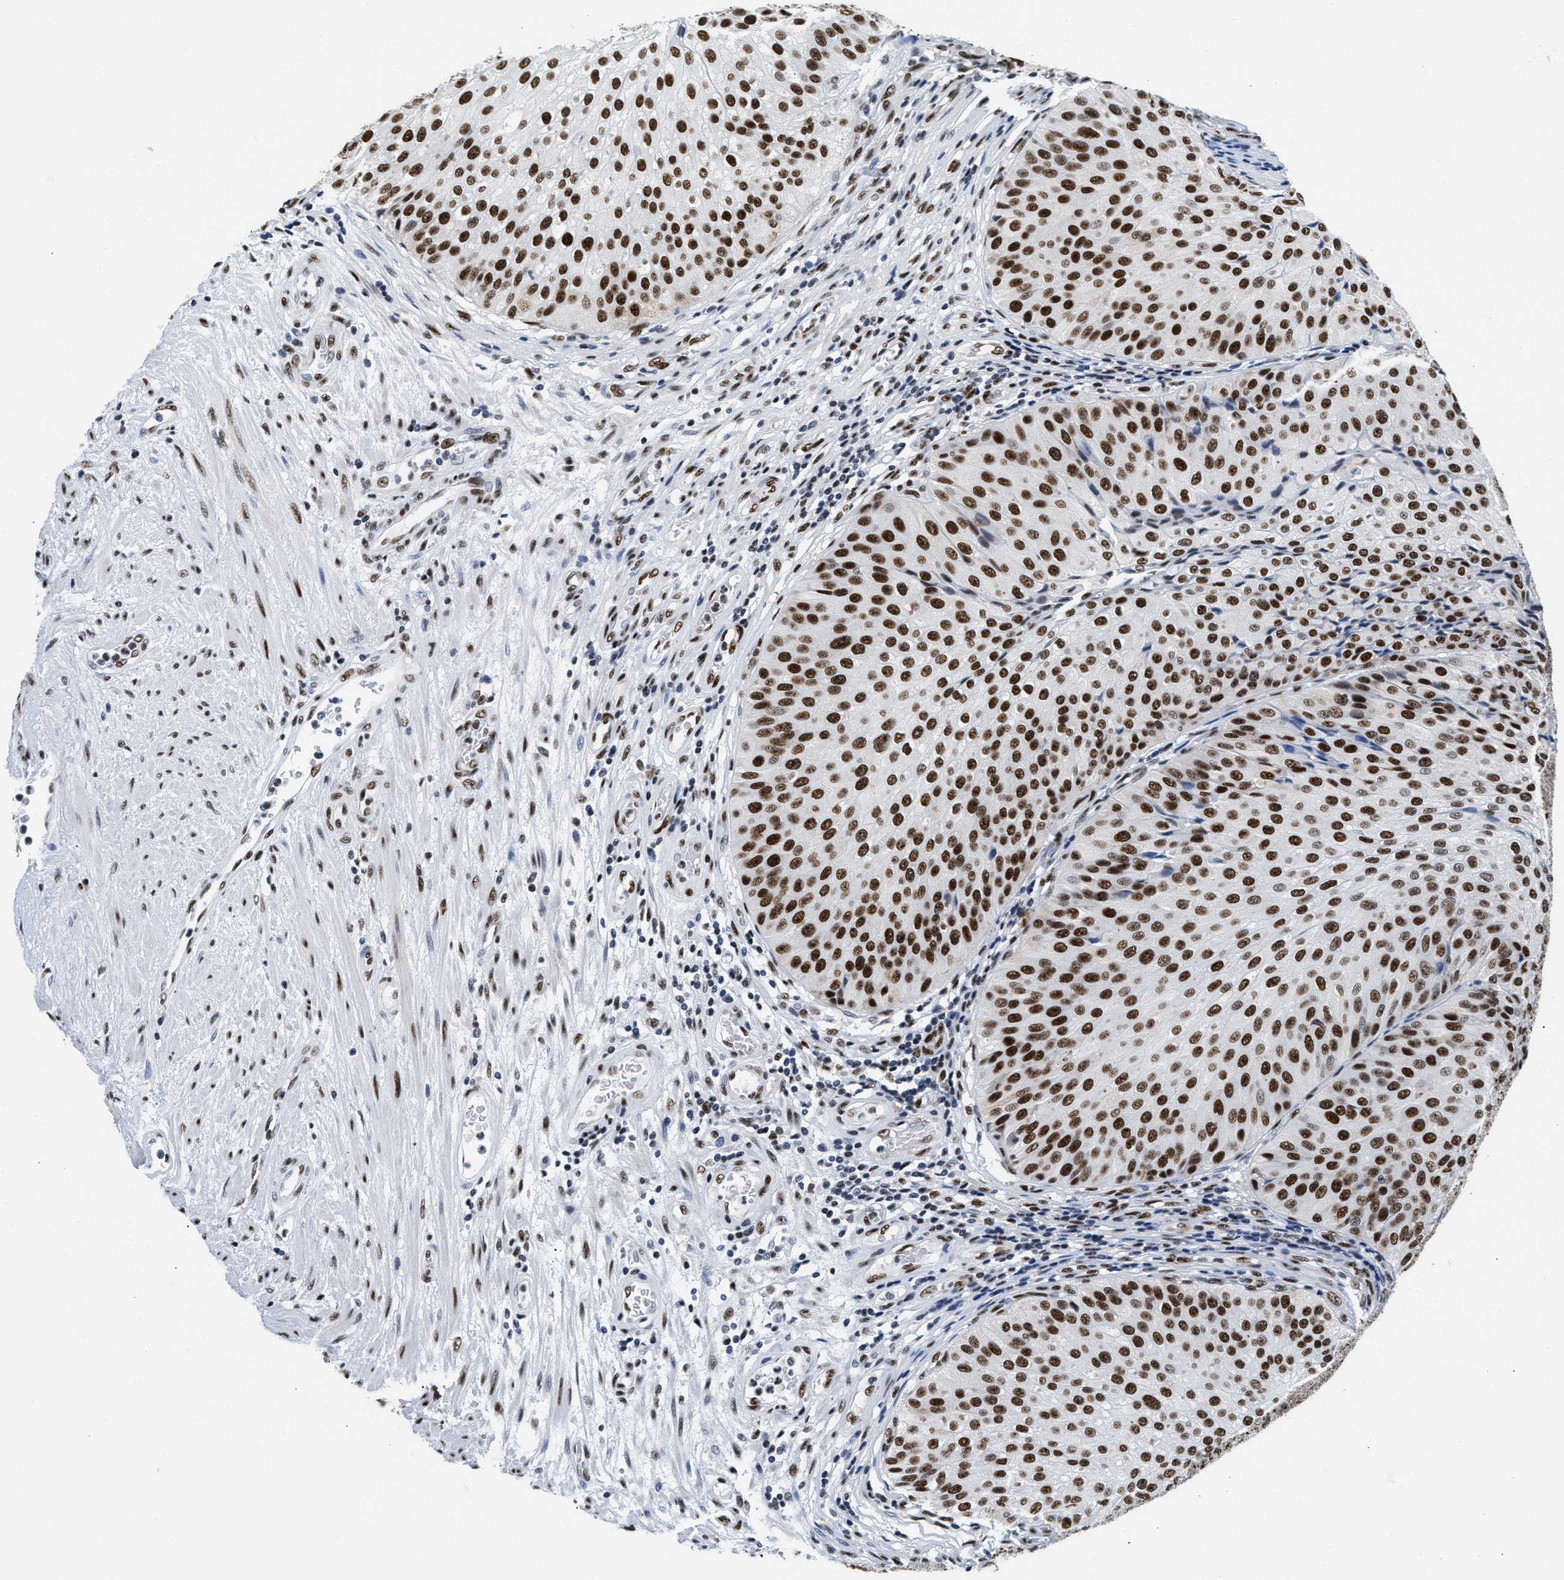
{"staining": {"intensity": "strong", "quantity": ">75%", "location": "nuclear"}, "tissue": "urothelial cancer", "cell_type": "Tumor cells", "image_type": "cancer", "snomed": [{"axis": "morphology", "description": "Urothelial carcinoma, Low grade"}, {"axis": "topography", "description": "Urinary bladder"}], "caption": "A brown stain labels strong nuclear positivity of a protein in urothelial carcinoma (low-grade) tumor cells.", "gene": "RAD50", "patient": {"sex": "male", "age": 67}}